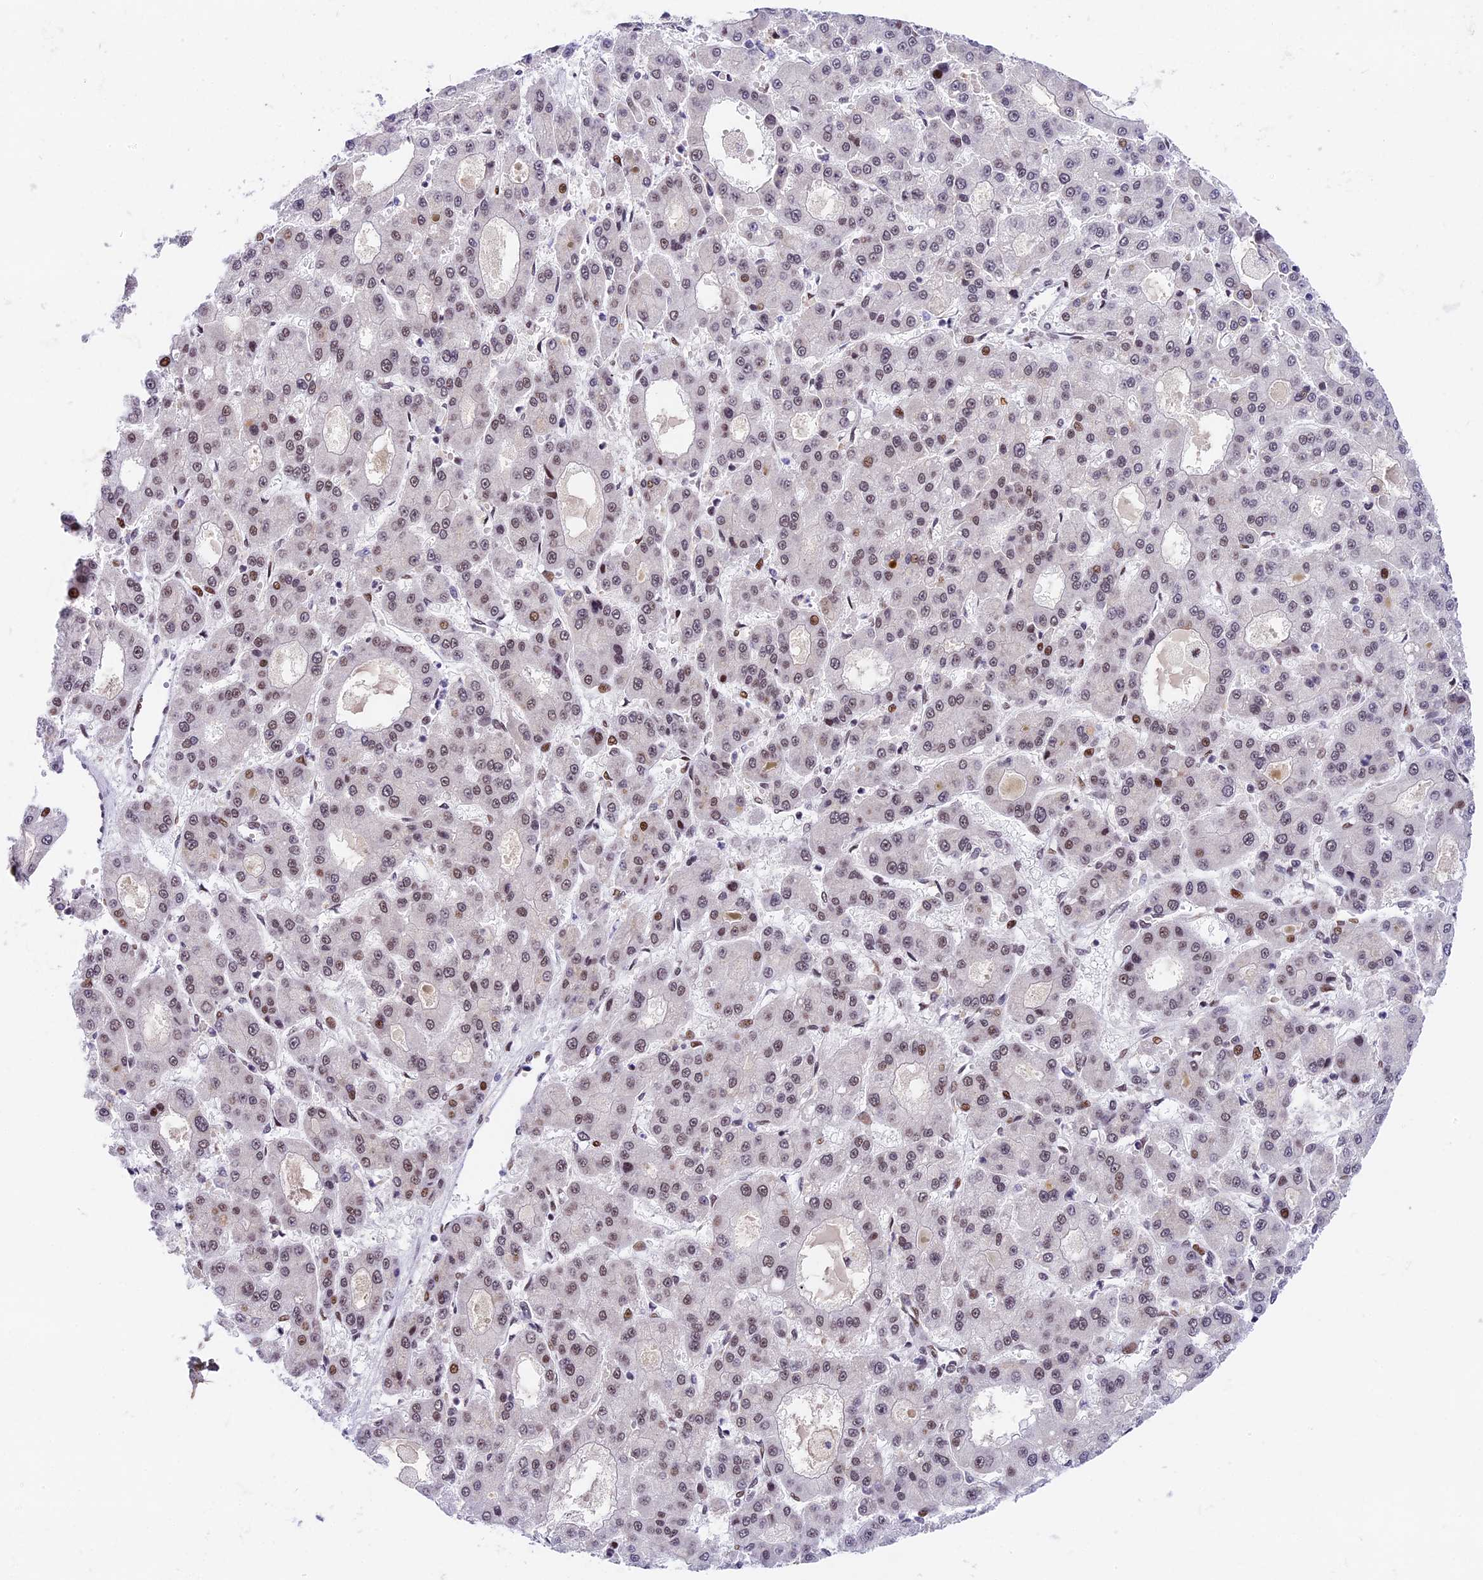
{"staining": {"intensity": "weak", "quantity": ">75%", "location": "nuclear"}, "tissue": "liver cancer", "cell_type": "Tumor cells", "image_type": "cancer", "snomed": [{"axis": "morphology", "description": "Carcinoma, Hepatocellular, NOS"}, {"axis": "topography", "description": "Liver"}], "caption": "Protein expression analysis of liver hepatocellular carcinoma shows weak nuclear expression in about >75% of tumor cells. (brown staining indicates protein expression, while blue staining denotes nuclei).", "gene": "SBNO1", "patient": {"sex": "male", "age": 70}}